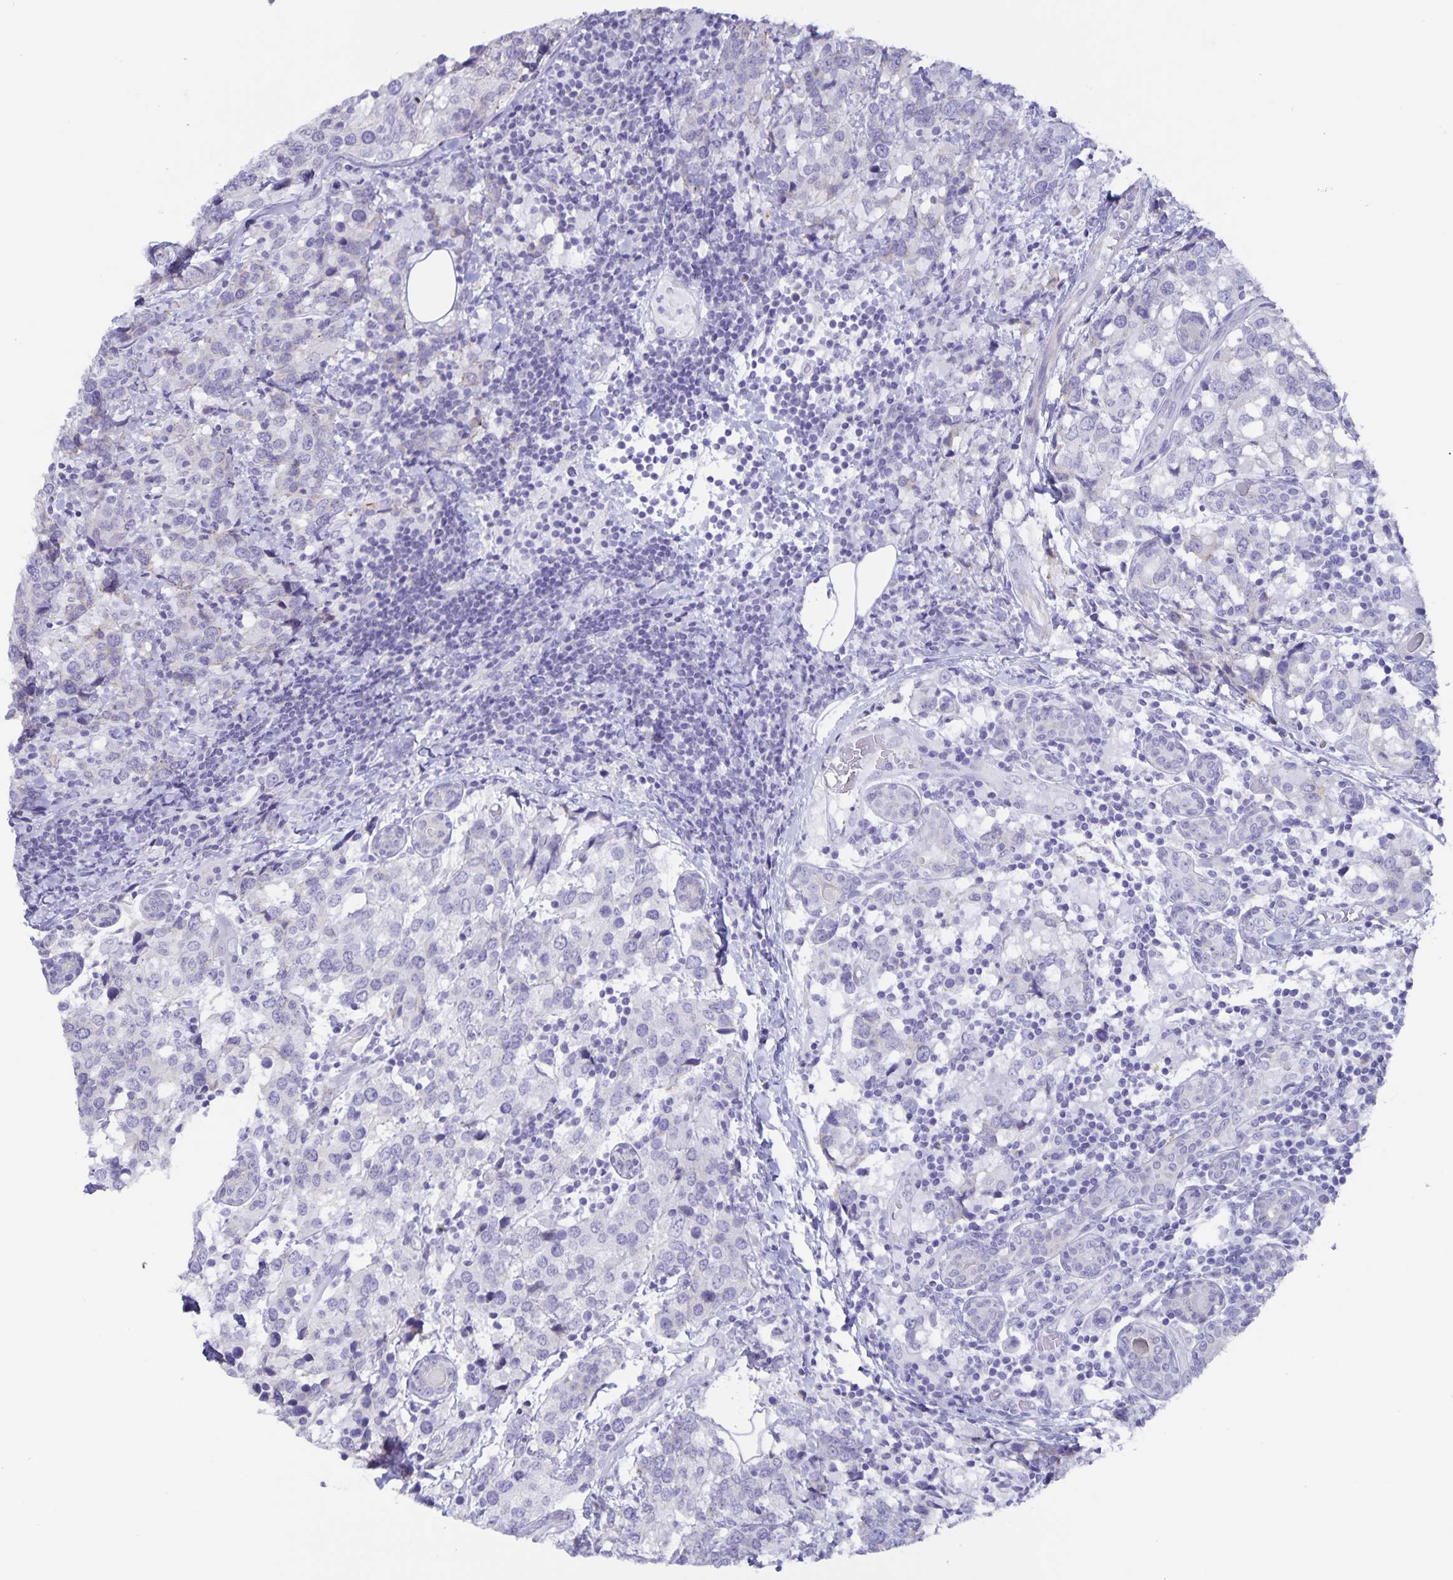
{"staining": {"intensity": "negative", "quantity": "none", "location": "none"}, "tissue": "breast cancer", "cell_type": "Tumor cells", "image_type": "cancer", "snomed": [{"axis": "morphology", "description": "Lobular carcinoma"}, {"axis": "topography", "description": "Breast"}], "caption": "High power microscopy image of an immunohistochemistry photomicrograph of breast cancer (lobular carcinoma), revealing no significant positivity in tumor cells.", "gene": "AQP4", "patient": {"sex": "female", "age": 59}}